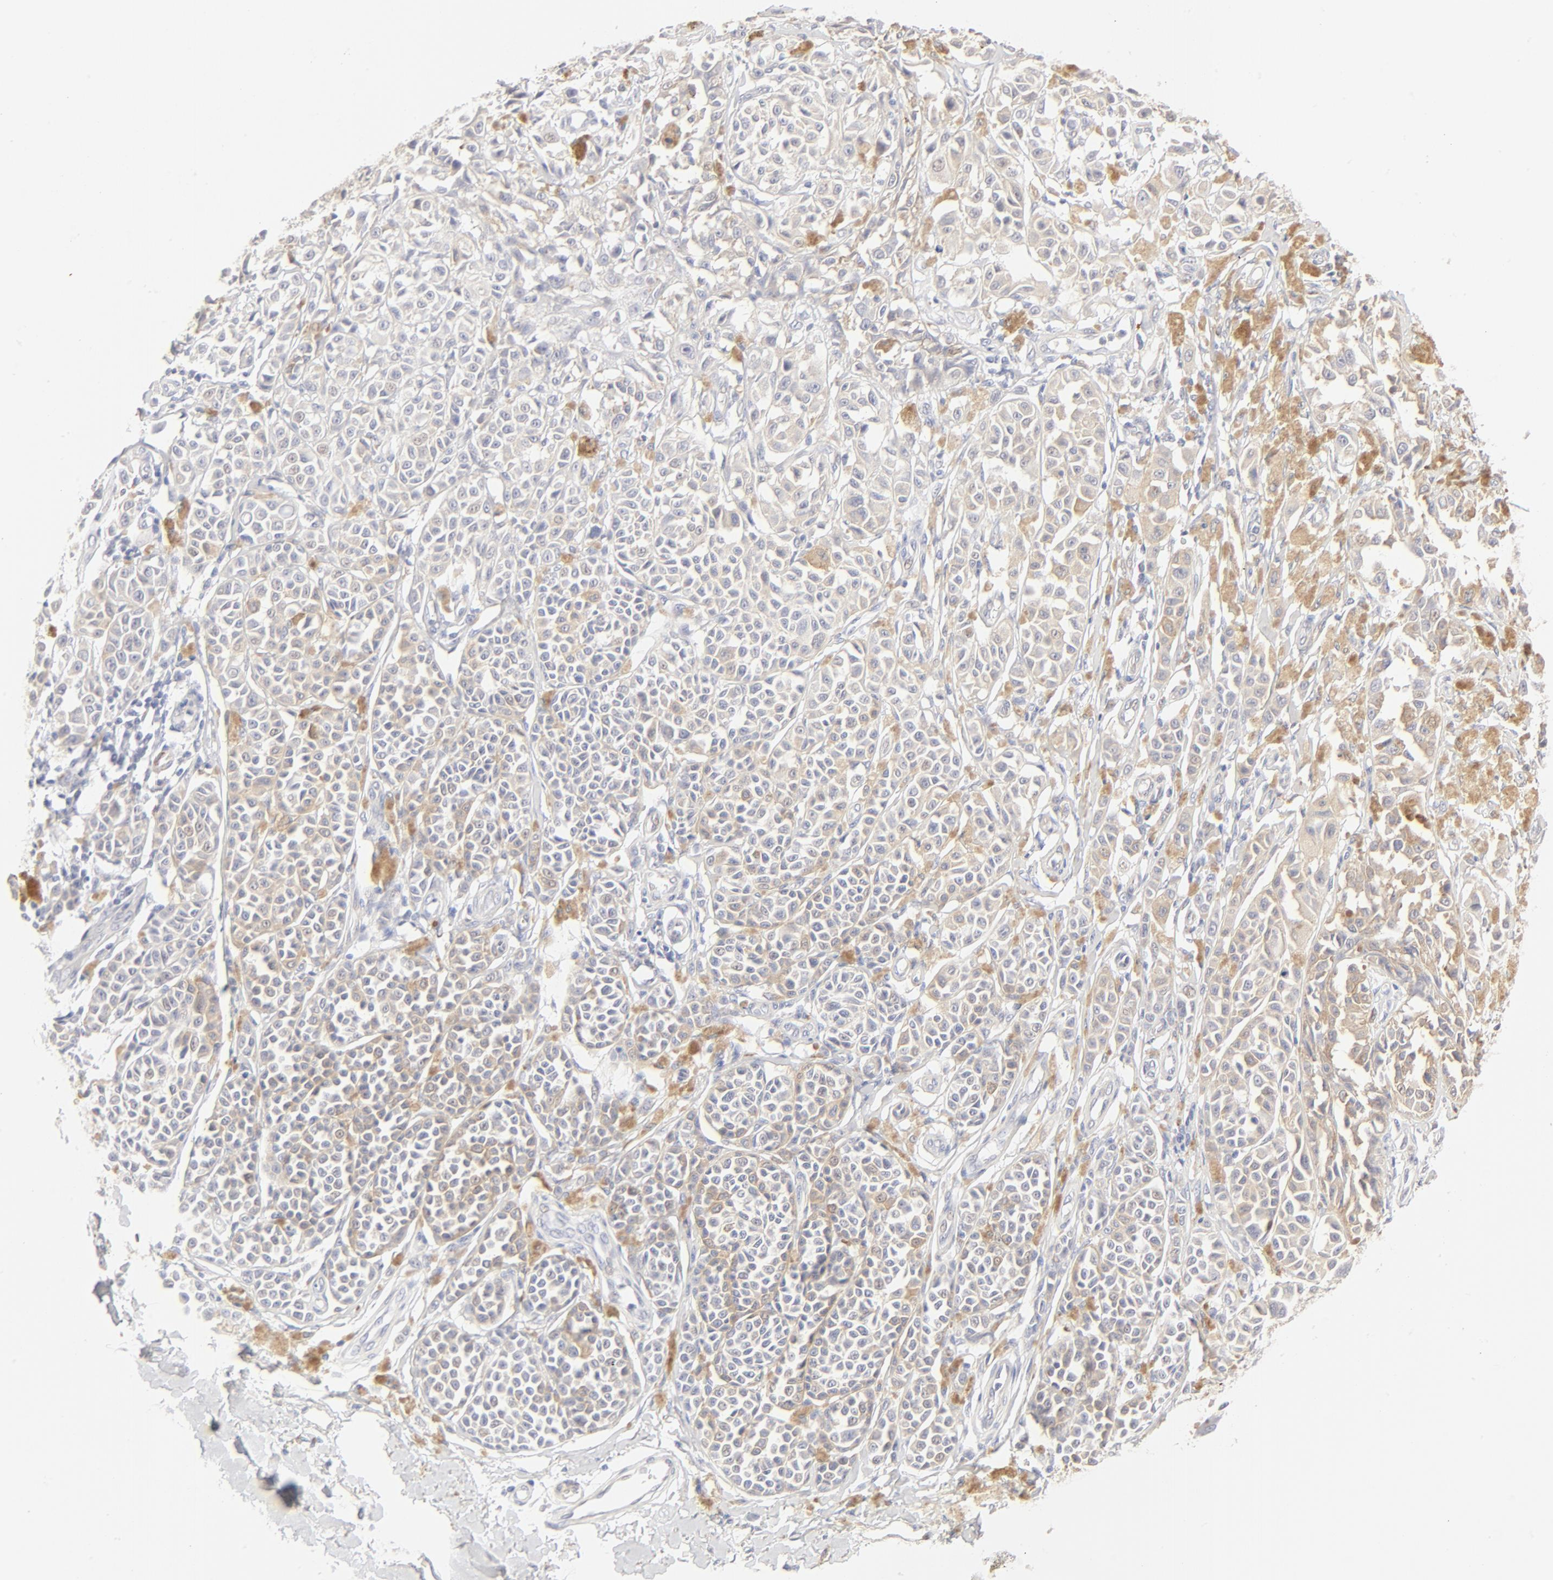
{"staining": {"intensity": "weak", "quantity": "25%-75%", "location": "cytoplasmic/membranous"}, "tissue": "melanoma", "cell_type": "Tumor cells", "image_type": "cancer", "snomed": [{"axis": "morphology", "description": "Malignant melanoma, NOS"}, {"axis": "topography", "description": "Skin"}], "caption": "A brown stain labels weak cytoplasmic/membranous staining of a protein in melanoma tumor cells.", "gene": "NKX2-2", "patient": {"sex": "female", "age": 38}}